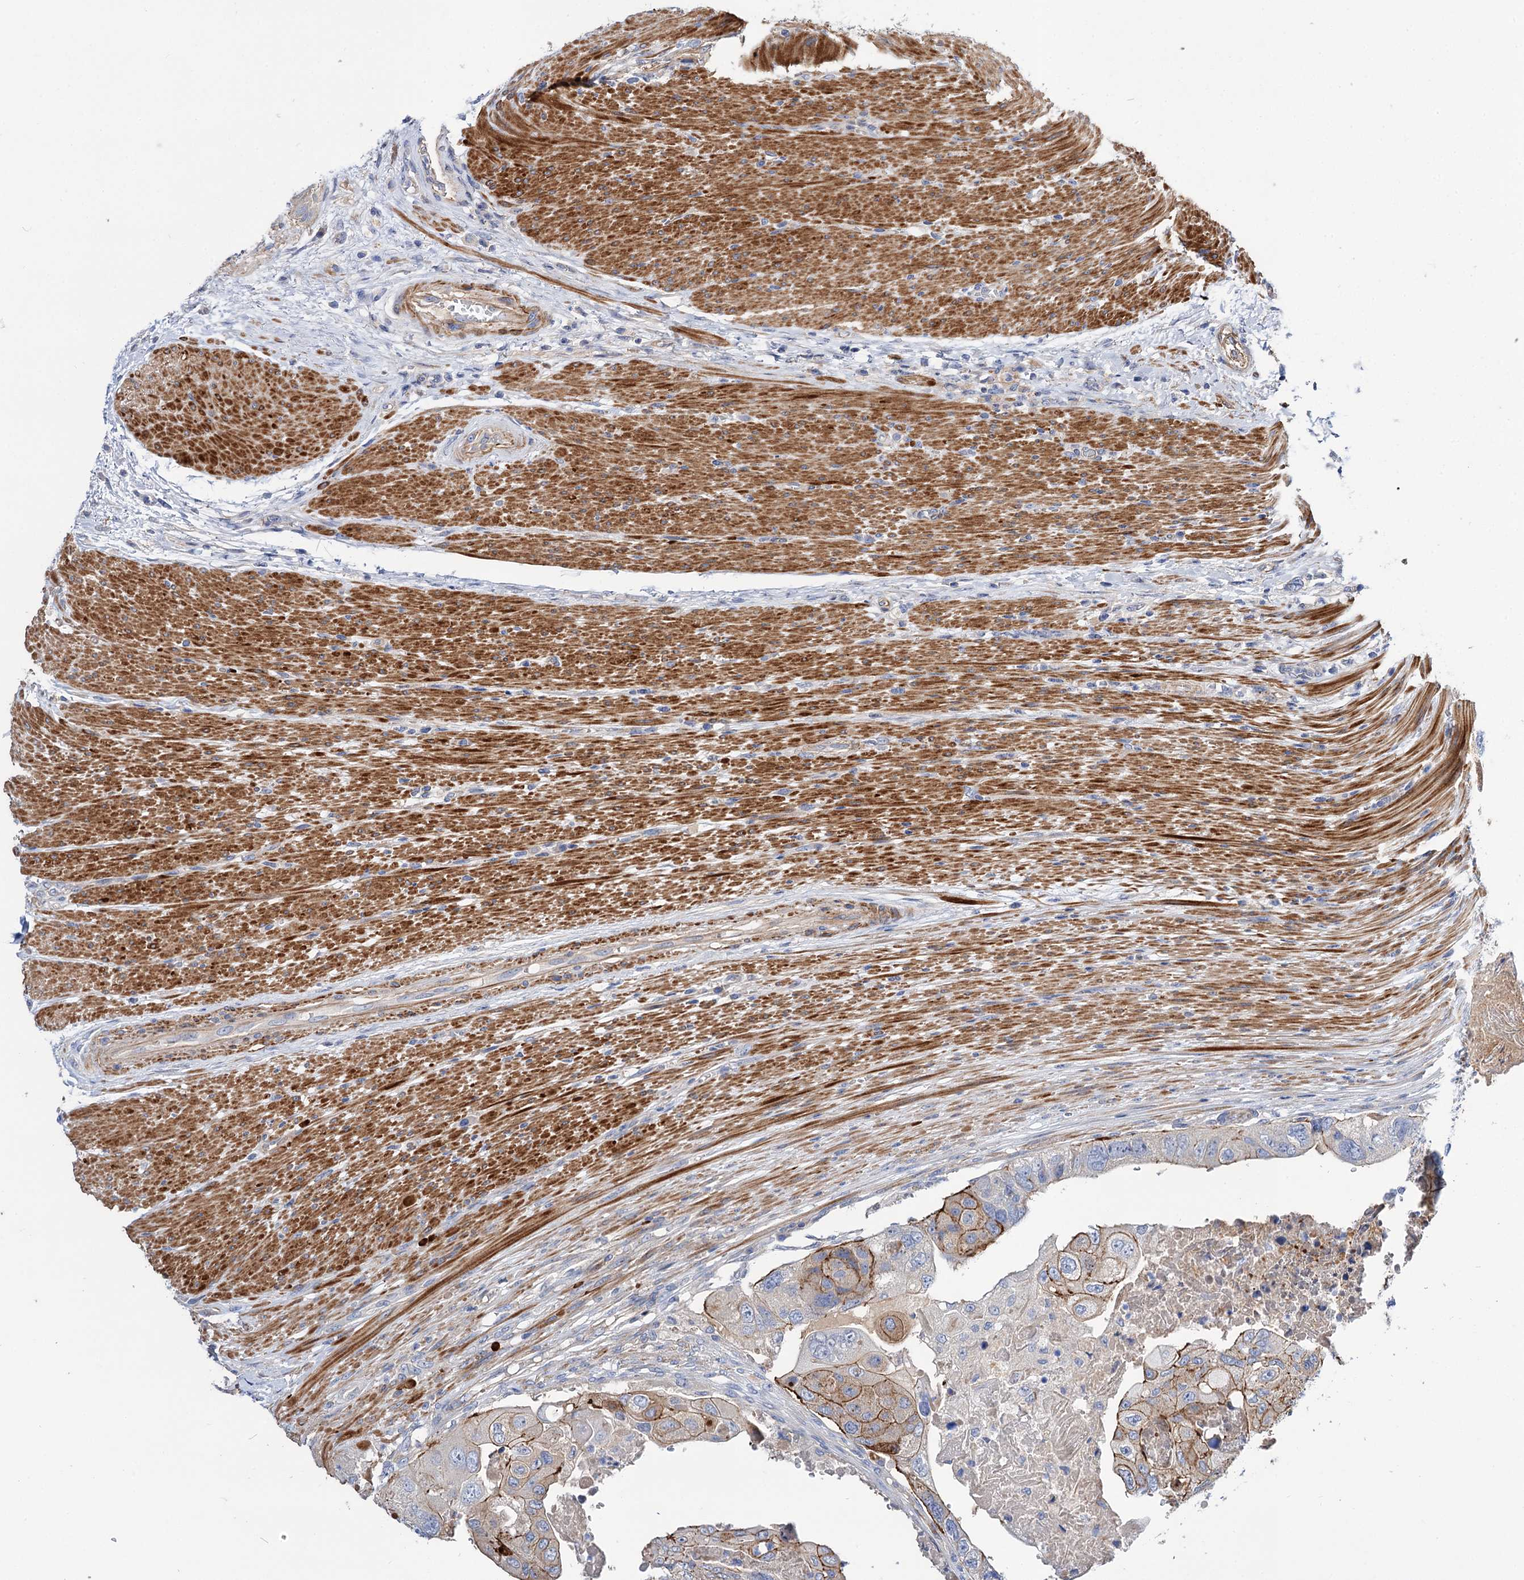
{"staining": {"intensity": "moderate", "quantity": "<25%", "location": "cytoplasmic/membranous"}, "tissue": "colorectal cancer", "cell_type": "Tumor cells", "image_type": "cancer", "snomed": [{"axis": "morphology", "description": "Adenocarcinoma, NOS"}, {"axis": "topography", "description": "Rectum"}], "caption": "A micrograph of human adenocarcinoma (colorectal) stained for a protein reveals moderate cytoplasmic/membranous brown staining in tumor cells.", "gene": "NUDCD2", "patient": {"sex": "male", "age": 63}}